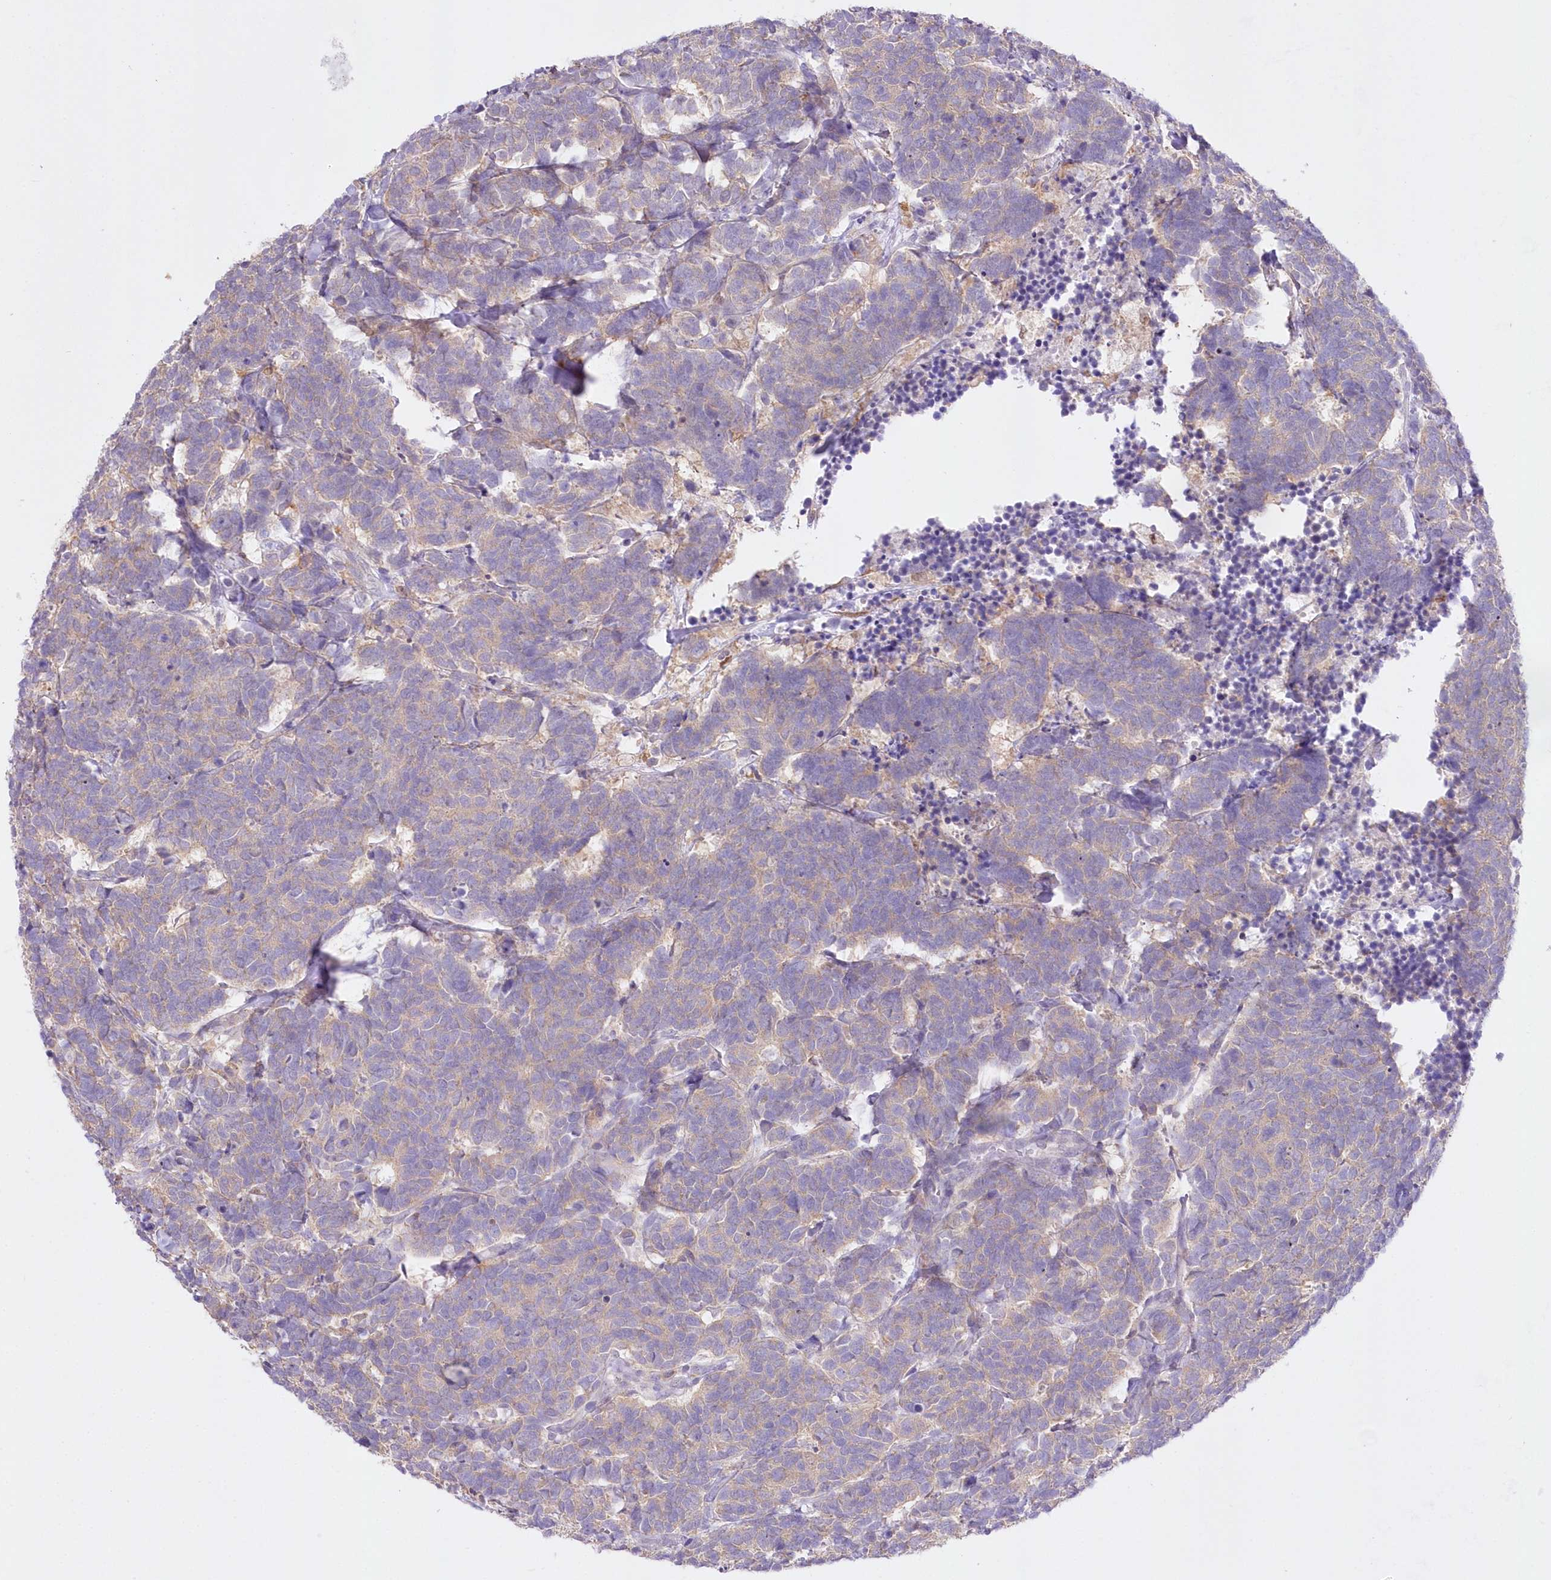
{"staining": {"intensity": "negative", "quantity": "none", "location": "none"}, "tissue": "carcinoid", "cell_type": "Tumor cells", "image_type": "cancer", "snomed": [{"axis": "morphology", "description": "Carcinoma, NOS"}, {"axis": "morphology", "description": "Carcinoid, malignant, NOS"}, {"axis": "topography", "description": "Urinary bladder"}], "caption": "IHC of carcinoma reveals no expression in tumor cells. (Brightfield microscopy of DAB IHC at high magnification).", "gene": "UBA6", "patient": {"sex": "male", "age": 57}}